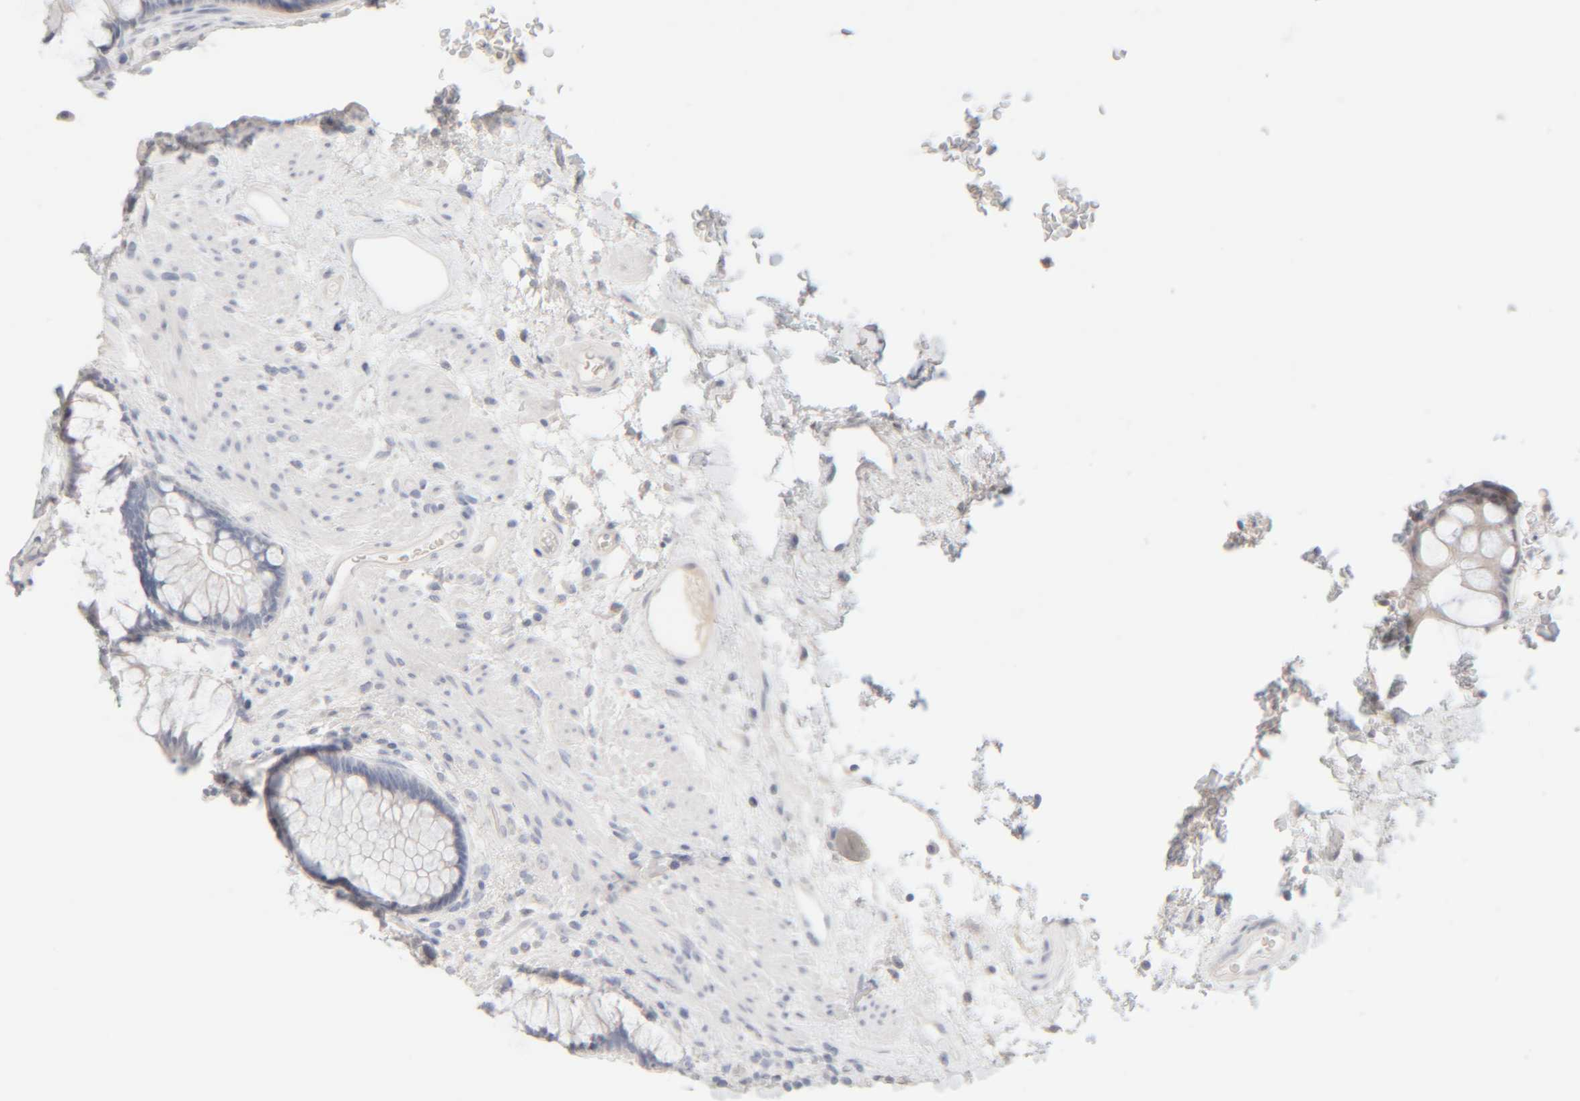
{"staining": {"intensity": "negative", "quantity": "none", "location": "none"}, "tissue": "rectum", "cell_type": "Glandular cells", "image_type": "normal", "snomed": [{"axis": "morphology", "description": "Normal tissue, NOS"}, {"axis": "topography", "description": "Rectum"}], "caption": "This is a micrograph of IHC staining of unremarkable rectum, which shows no expression in glandular cells.", "gene": "RIDA", "patient": {"sex": "male", "age": 51}}